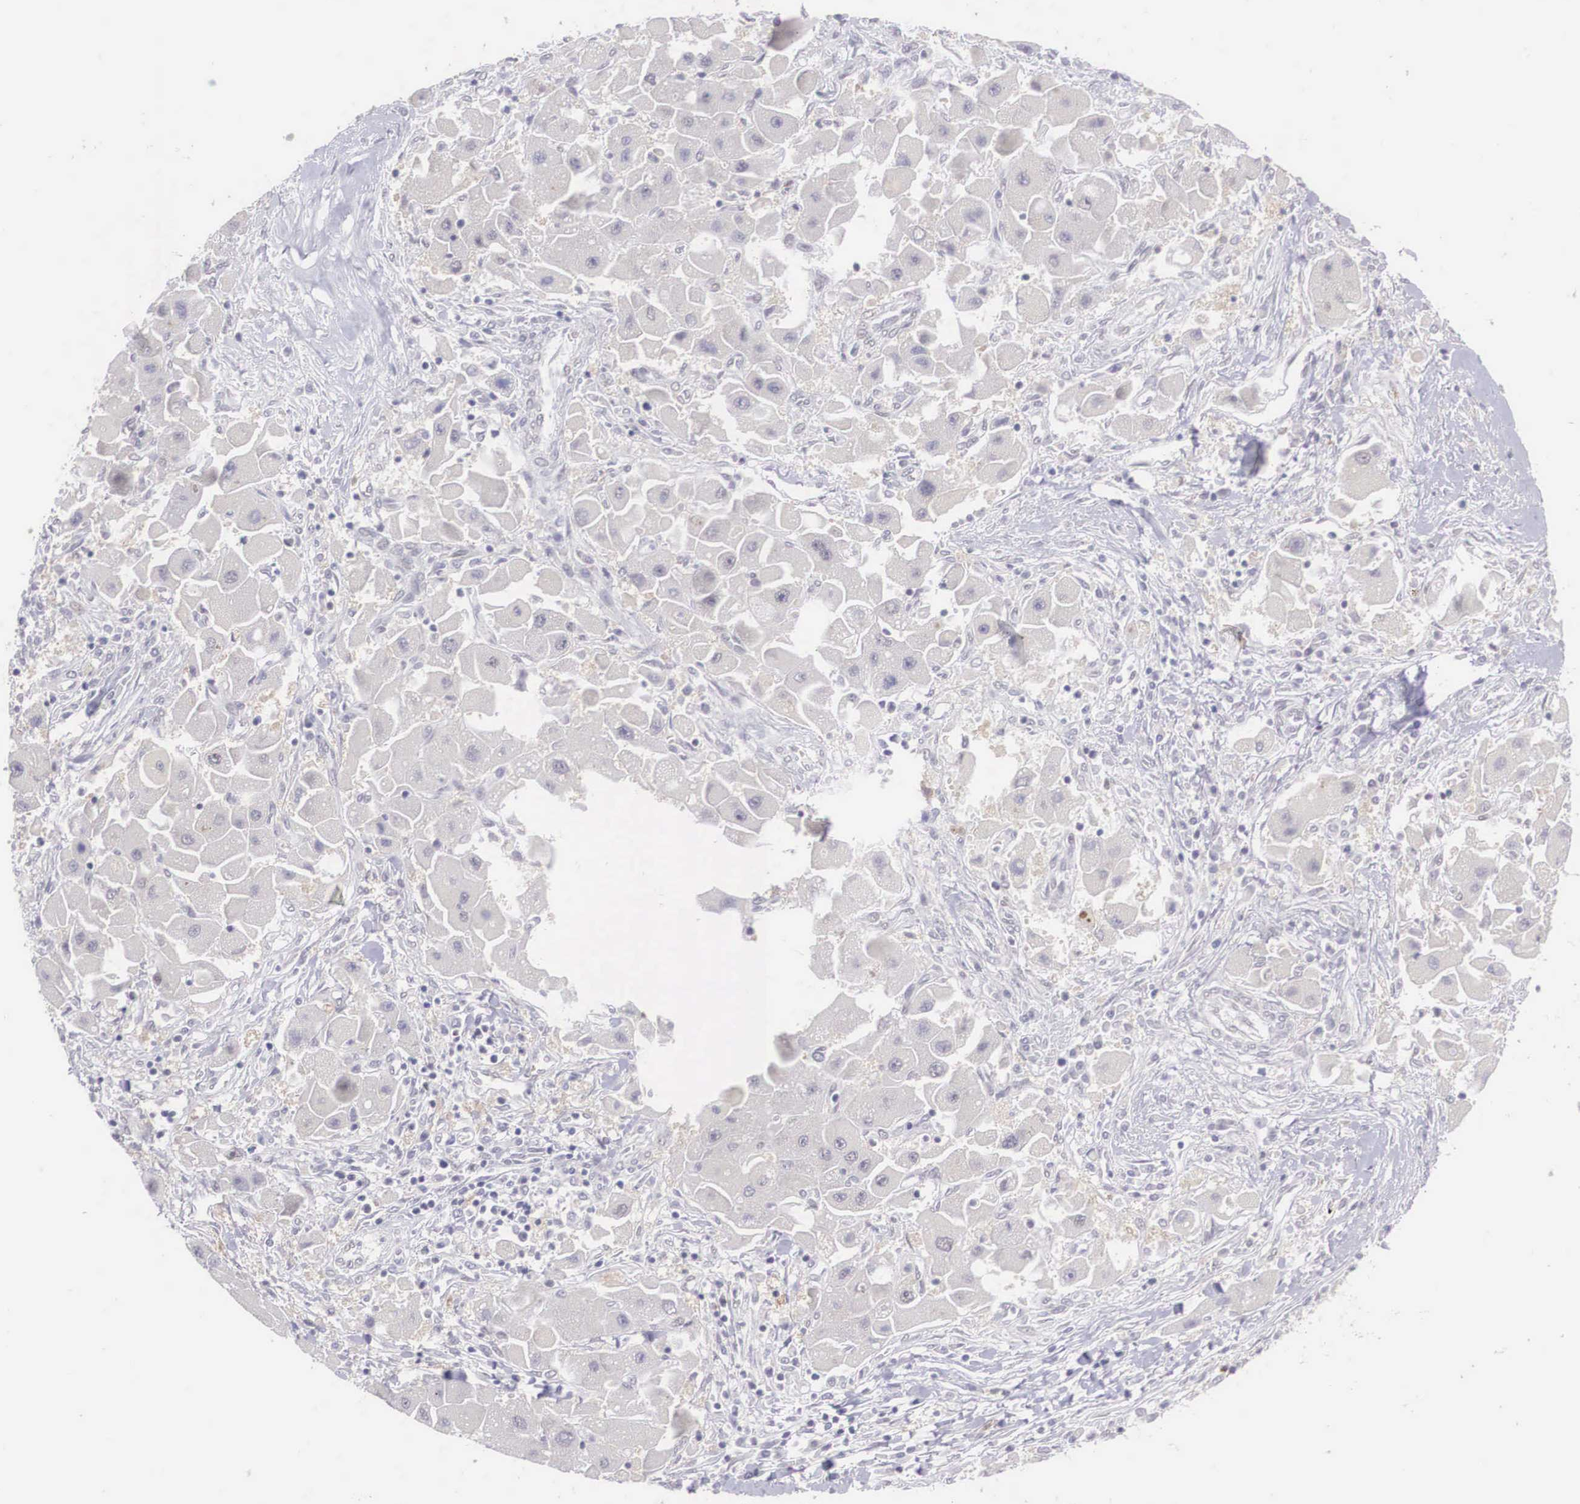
{"staining": {"intensity": "weak", "quantity": "<25%", "location": "cytoplasmic/membranous"}, "tissue": "liver cancer", "cell_type": "Tumor cells", "image_type": "cancer", "snomed": [{"axis": "morphology", "description": "Carcinoma, Hepatocellular, NOS"}, {"axis": "topography", "description": "Liver"}], "caption": "High magnification brightfield microscopy of liver cancer (hepatocellular carcinoma) stained with DAB (3,3'-diaminobenzidine) (brown) and counterstained with hematoxylin (blue): tumor cells show no significant positivity.", "gene": "NINL", "patient": {"sex": "male", "age": 24}}